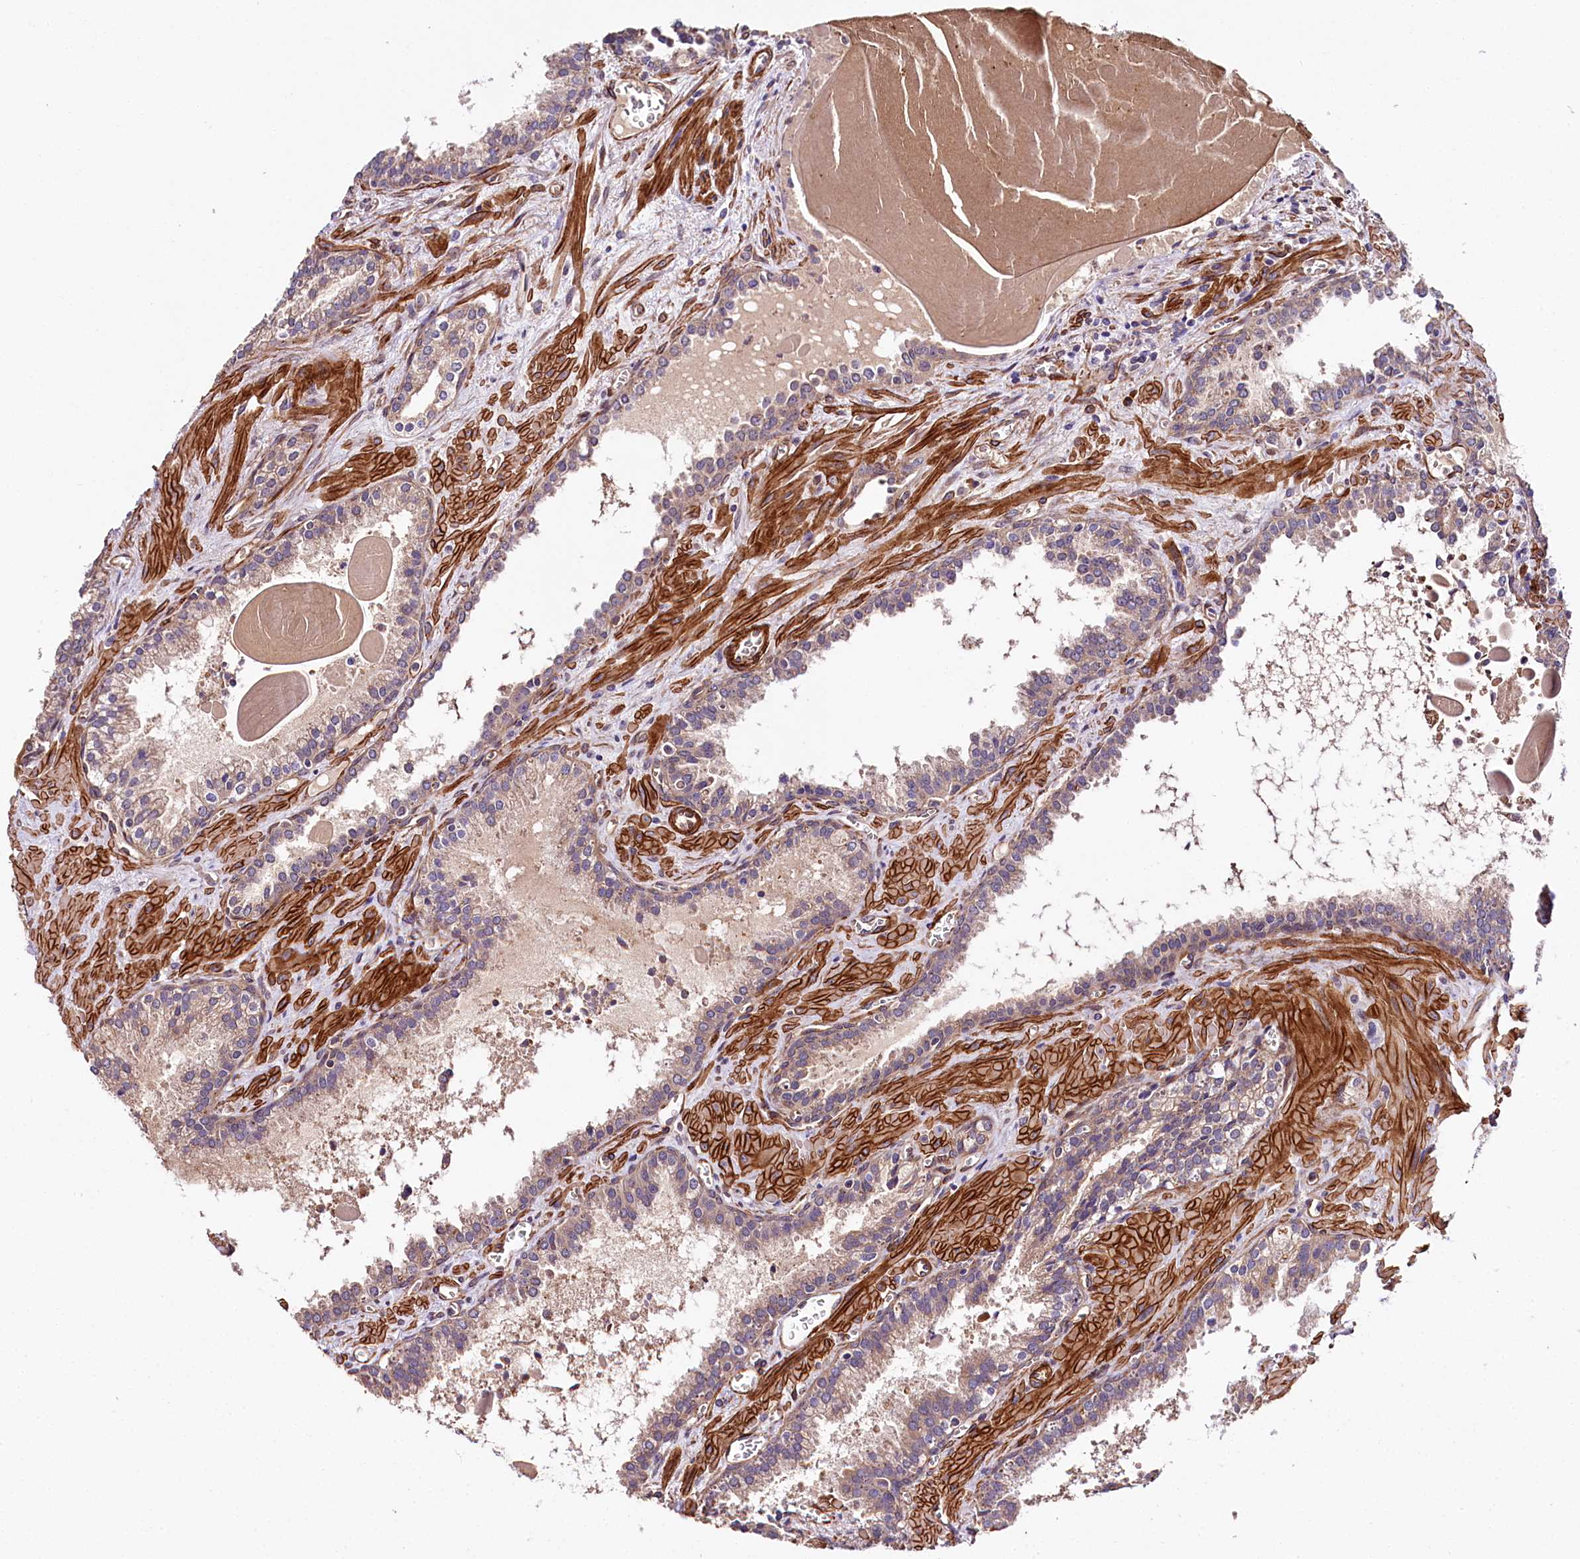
{"staining": {"intensity": "weak", "quantity": "25%-75%", "location": "cytoplasmic/membranous"}, "tissue": "prostate cancer", "cell_type": "Tumor cells", "image_type": "cancer", "snomed": [{"axis": "morphology", "description": "Adenocarcinoma, High grade"}, {"axis": "topography", "description": "Prostate"}], "caption": "Prostate cancer stained with DAB (3,3'-diaminobenzidine) immunohistochemistry displays low levels of weak cytoplasmic/membranous expression in about 25%-75% of tumor cells.", "gene": "SPATS2", "patient": {"sex": "male", "age": 68}}